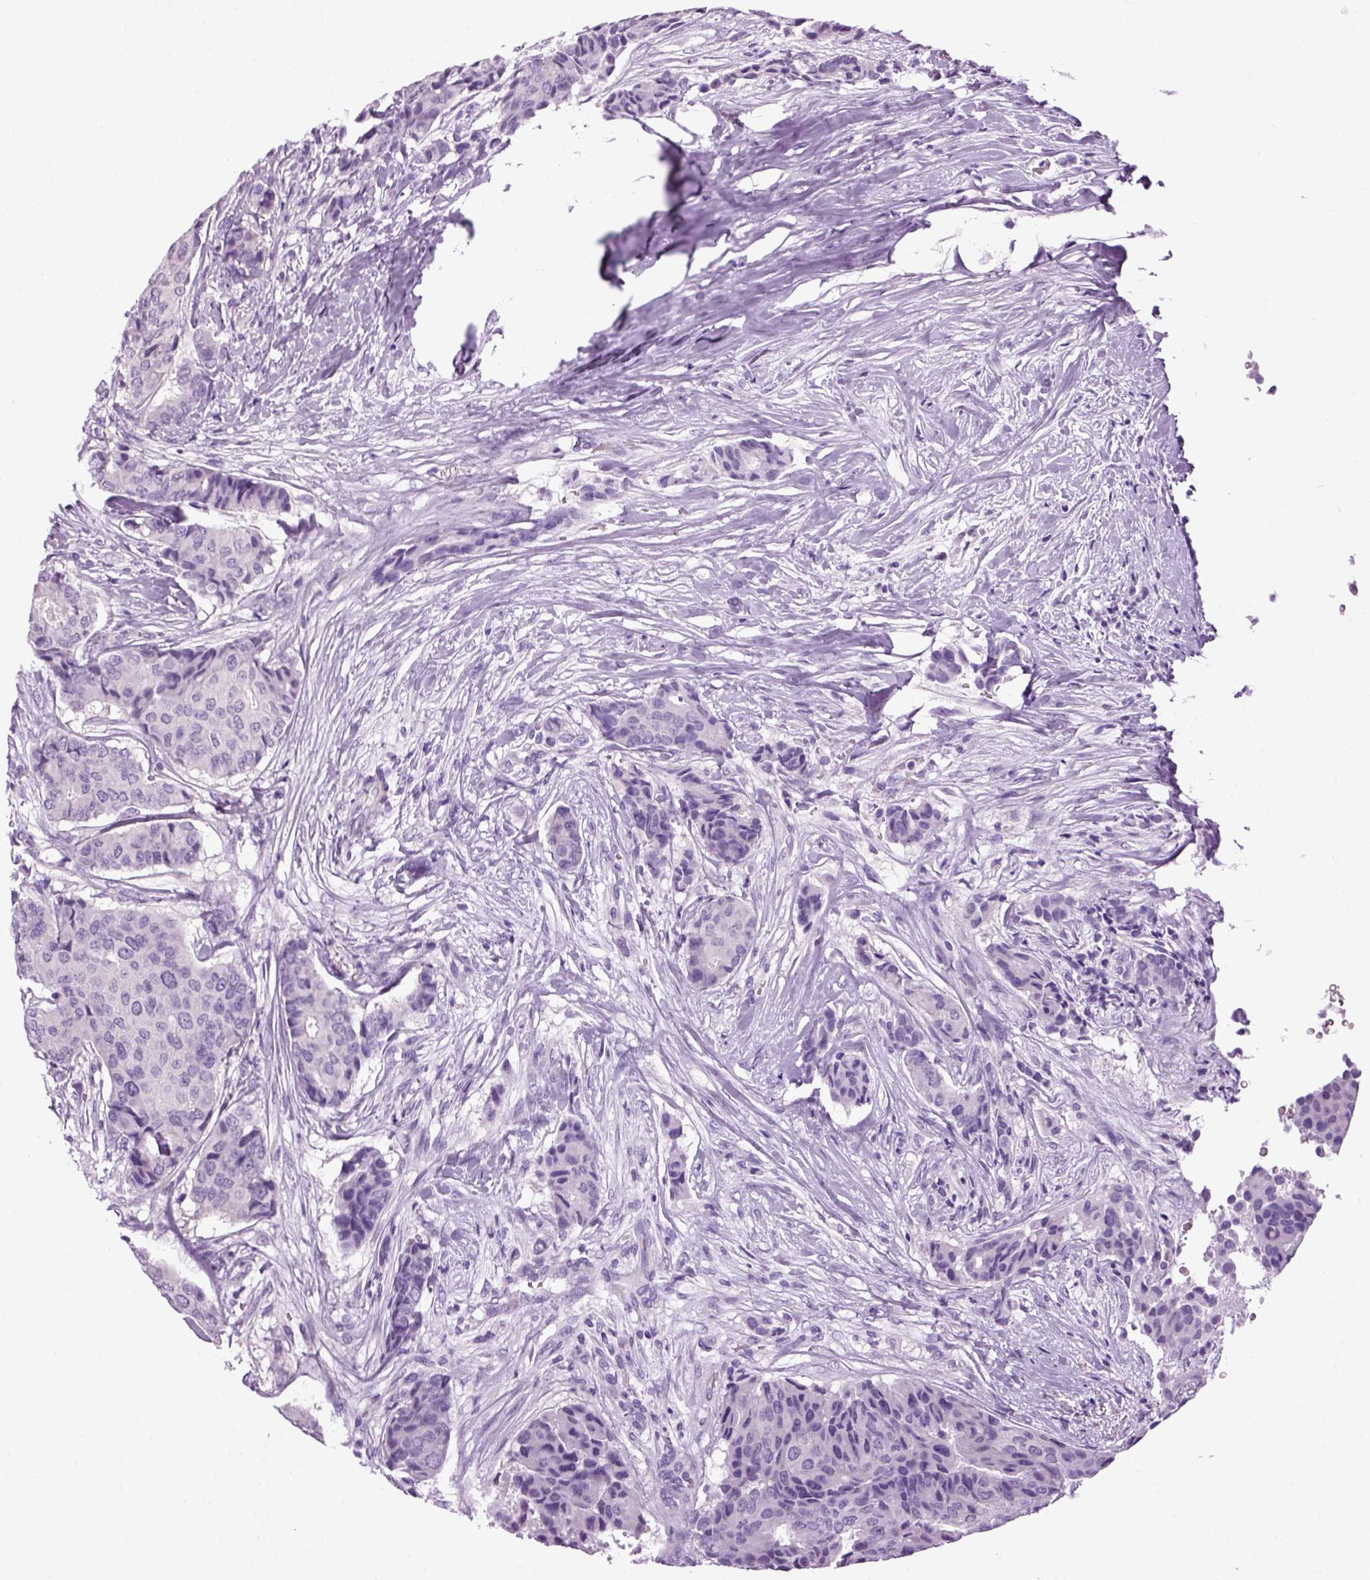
{"staining": {"intensity": "negative", "quantity": "none", "location": "none"}, "tissue": "breast cancer", "cell_type": "Tumor cells", "image_type": "cancer", "snomed": [{"axis": "morphology", "description": "Duct carcinoma"}, {"axis": "topography", "description": "Breast"}], "caption": "Tumor cells show no significant staining in invasive ductal carcinoma (breast).", "gene": "HMCN2", "patient": {"sex": "female", "age": 75}}